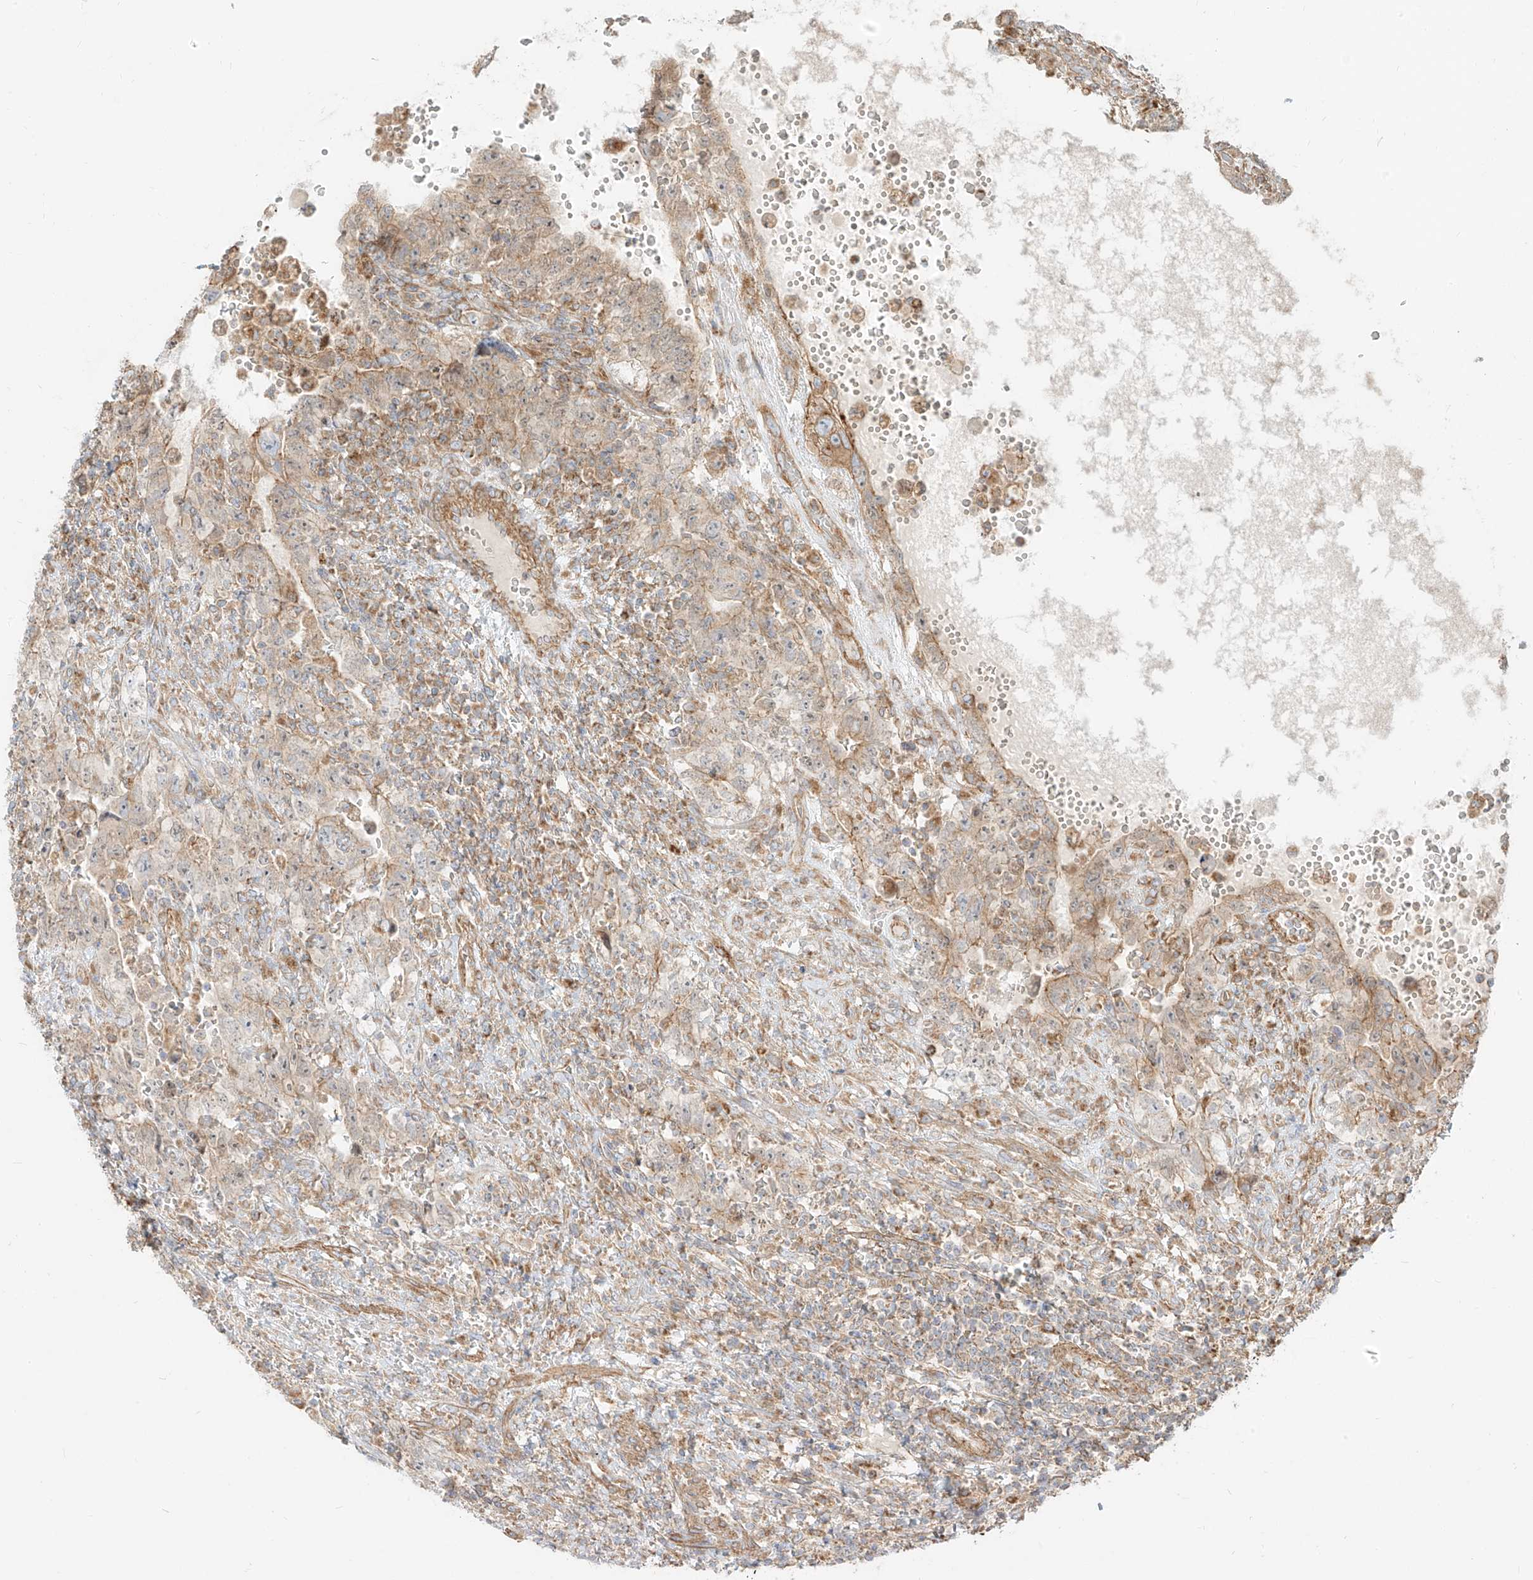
{"staining": {"intensity": "weak", "quantity": "25%-75%", "location": "cytoplasmic/membranous"}, "tissue": "testis cancer", "cell_type": "Tumor cells", "image_type": "cancer", "snomed": [{"axis": "morphology", "description": "Carcinoma, Embryonal, NOS"}, {"axis": "topography", "description": "Testis"}], "caption": "The micrograph demonstrates staining of testis cancer (embryonal carcinoma), revealing weak cytoplasmic/membranous protein positivity (brown color) within tumor cells.", "gene": "PLCL1", "patient": {"sex": "male", "age": 26}}